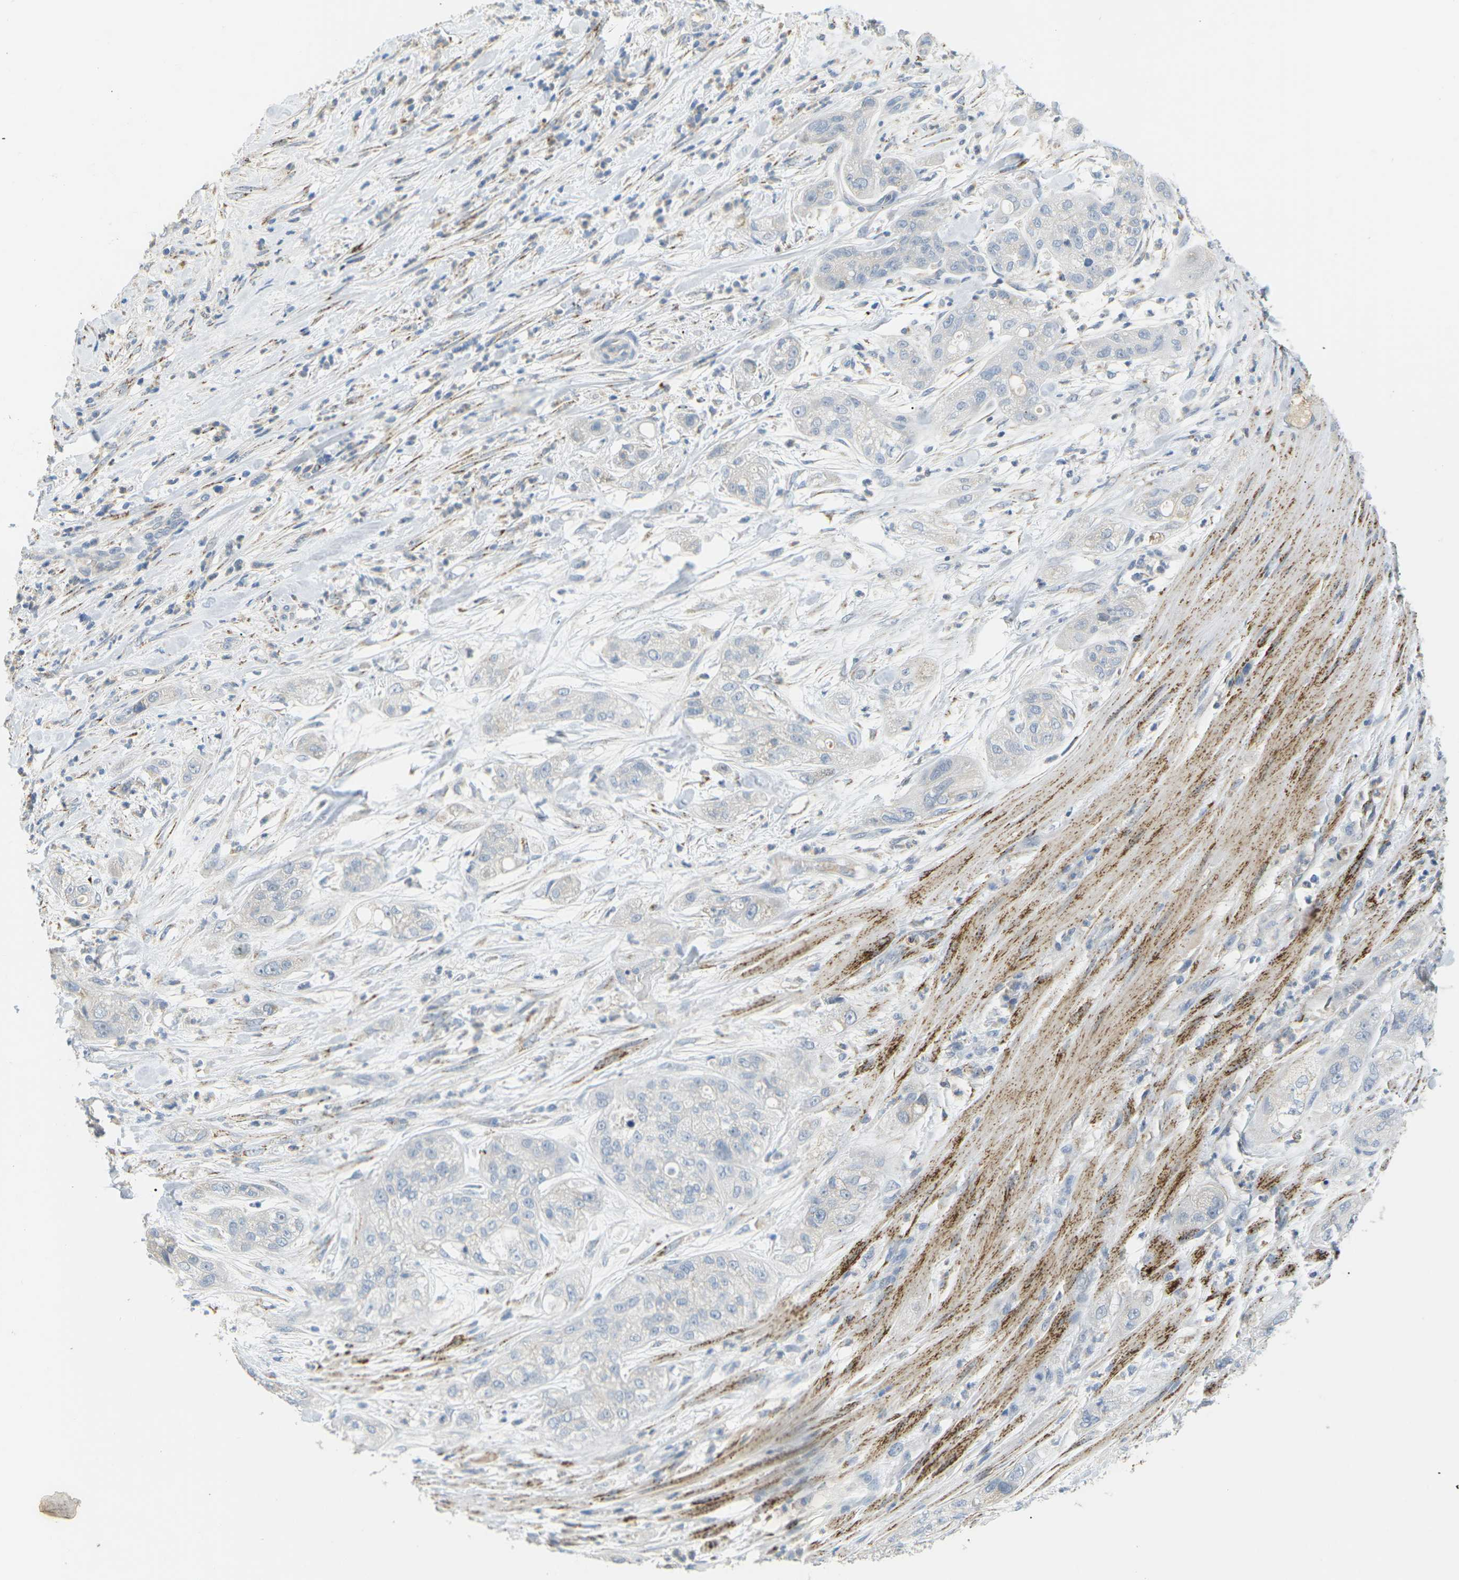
{"staining": {"intensity": "negative", "quantity": "none", "location": "none"}, "tissue": "pancreatic cancer", "cell_type": "Tumor cells", "image_type": "cancer", "snomed": [{"axis": "morphology", "description": "Adenocarcinoma, NOS"}, {"axis": "topography", "description": "Pancreas"}], "caption": "Immunohistochemistry histopathology image of neoplastic tissue: pancreatic adenocarcinoma stained with DAB demonstrates no significant protein staining in tumor cells.", "gene": "CD300E", "patient": {"sex": "female", "age": 78}}